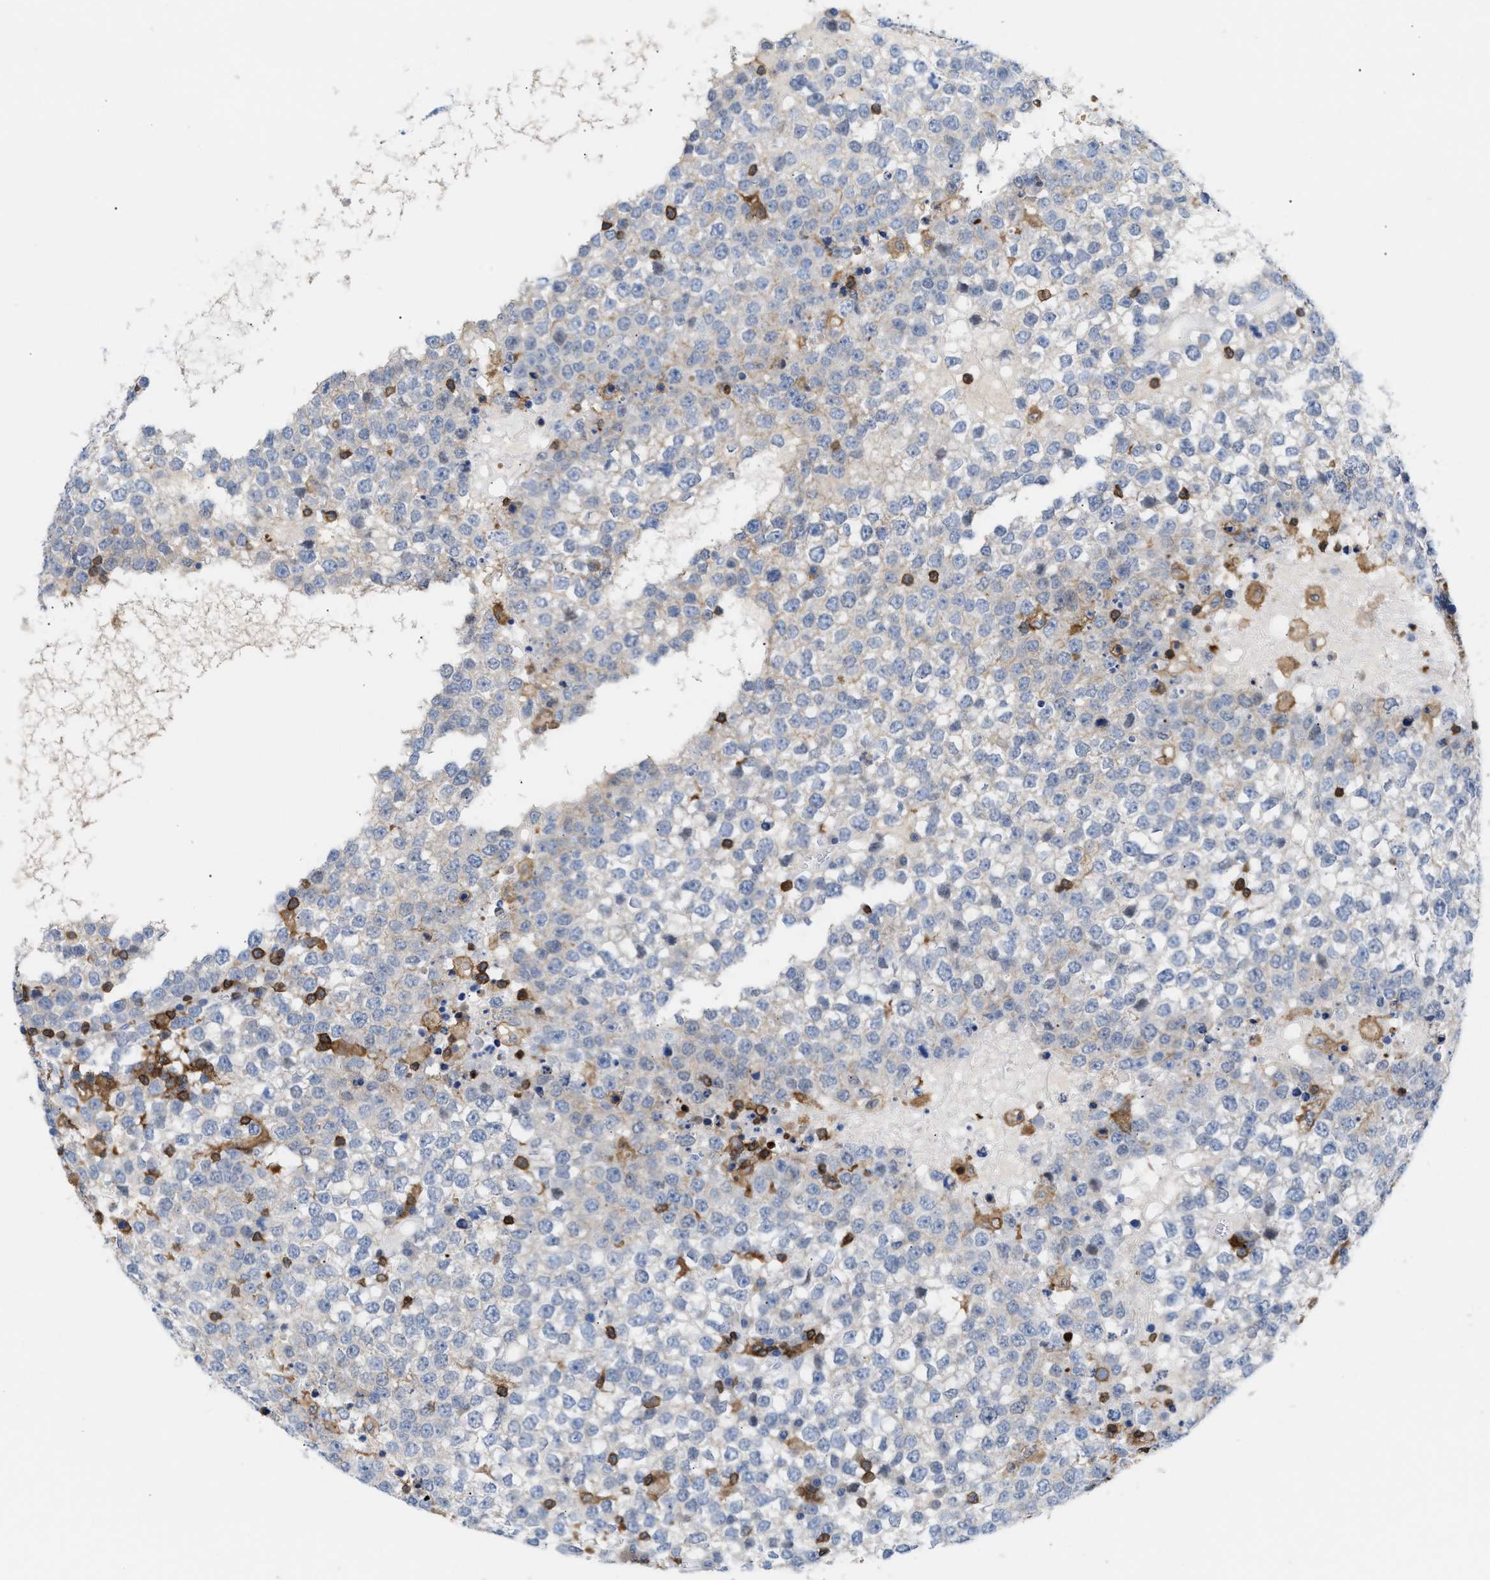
{"staining": {"intensity": "negative", "quantity": "none", "location": "none"}, "tissue": "testis cancer", "cell_type": "Tumor cells", "image_type": "cancer", "snomed": [{"axis": "morphology", "description": "Seminoma, NOS"}, {"axis": "topography", "description": "Testis"}], "caption": "This is a photomicrograph of immunohistochemistry staining of testis cancer, which shows no staining in tumor cells.", "gene": "LCP1", "patient": {"sex": "male", "age": 65}}